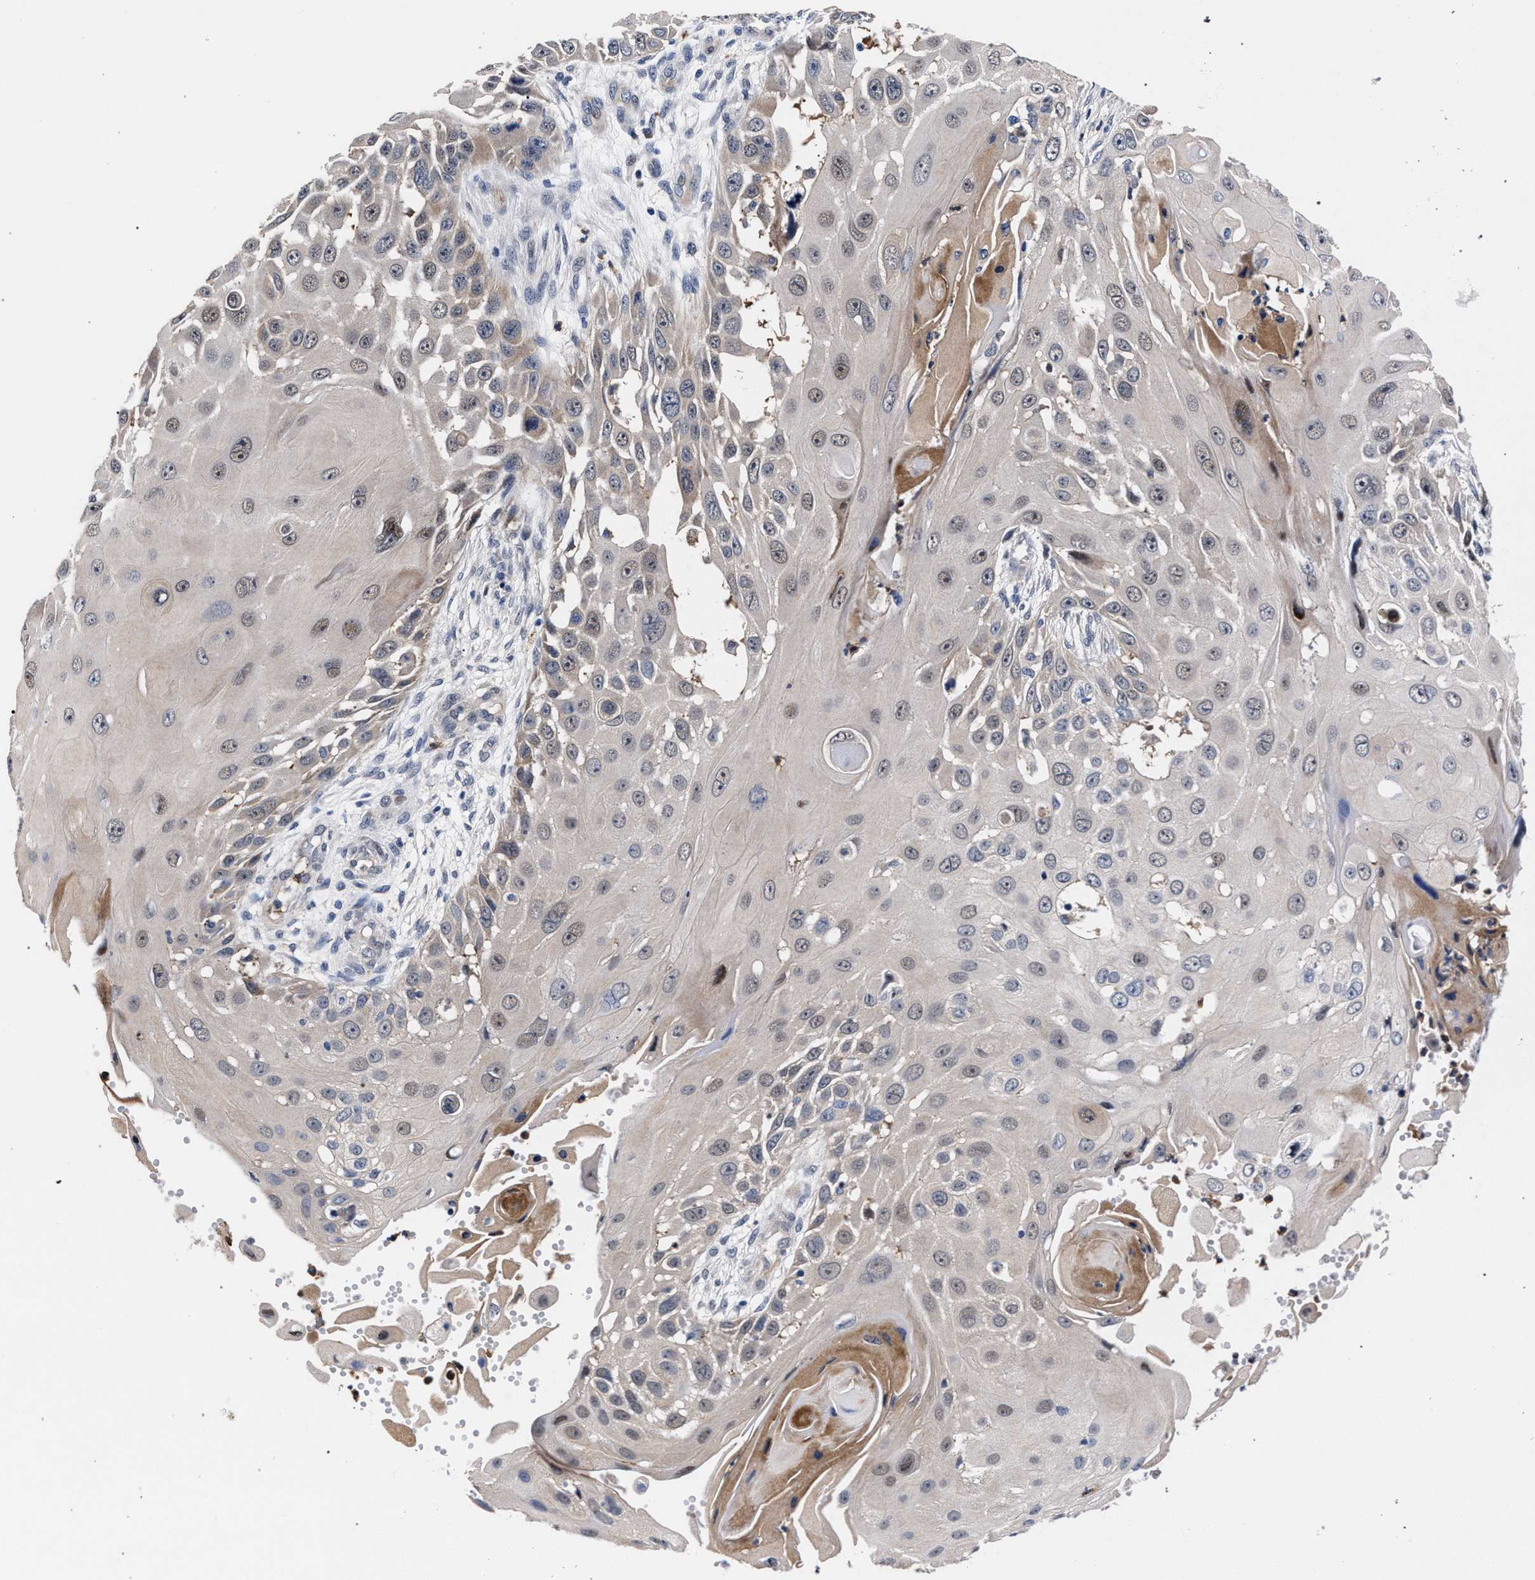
{"staining": {"intensity": "weak", "quantity": "25%-75%", "location": "nuclear"}, "tissue": "skin cancer", "cell_type": "Tumor cells", "image_type": "cancer", "snomed": [{"axis": "morphology", "description": "Squamous cell carcinoma, NOS"}, {"axis": "topography", "description": "Skin"}], "caption": "Weak nuclear protein staining is appreciated in about 25%-75% of tumor cells in skin cancer (squamous cell carcinoma).", "gene": "ZNF462", "patient": {"sex": "female", "age": 44}}